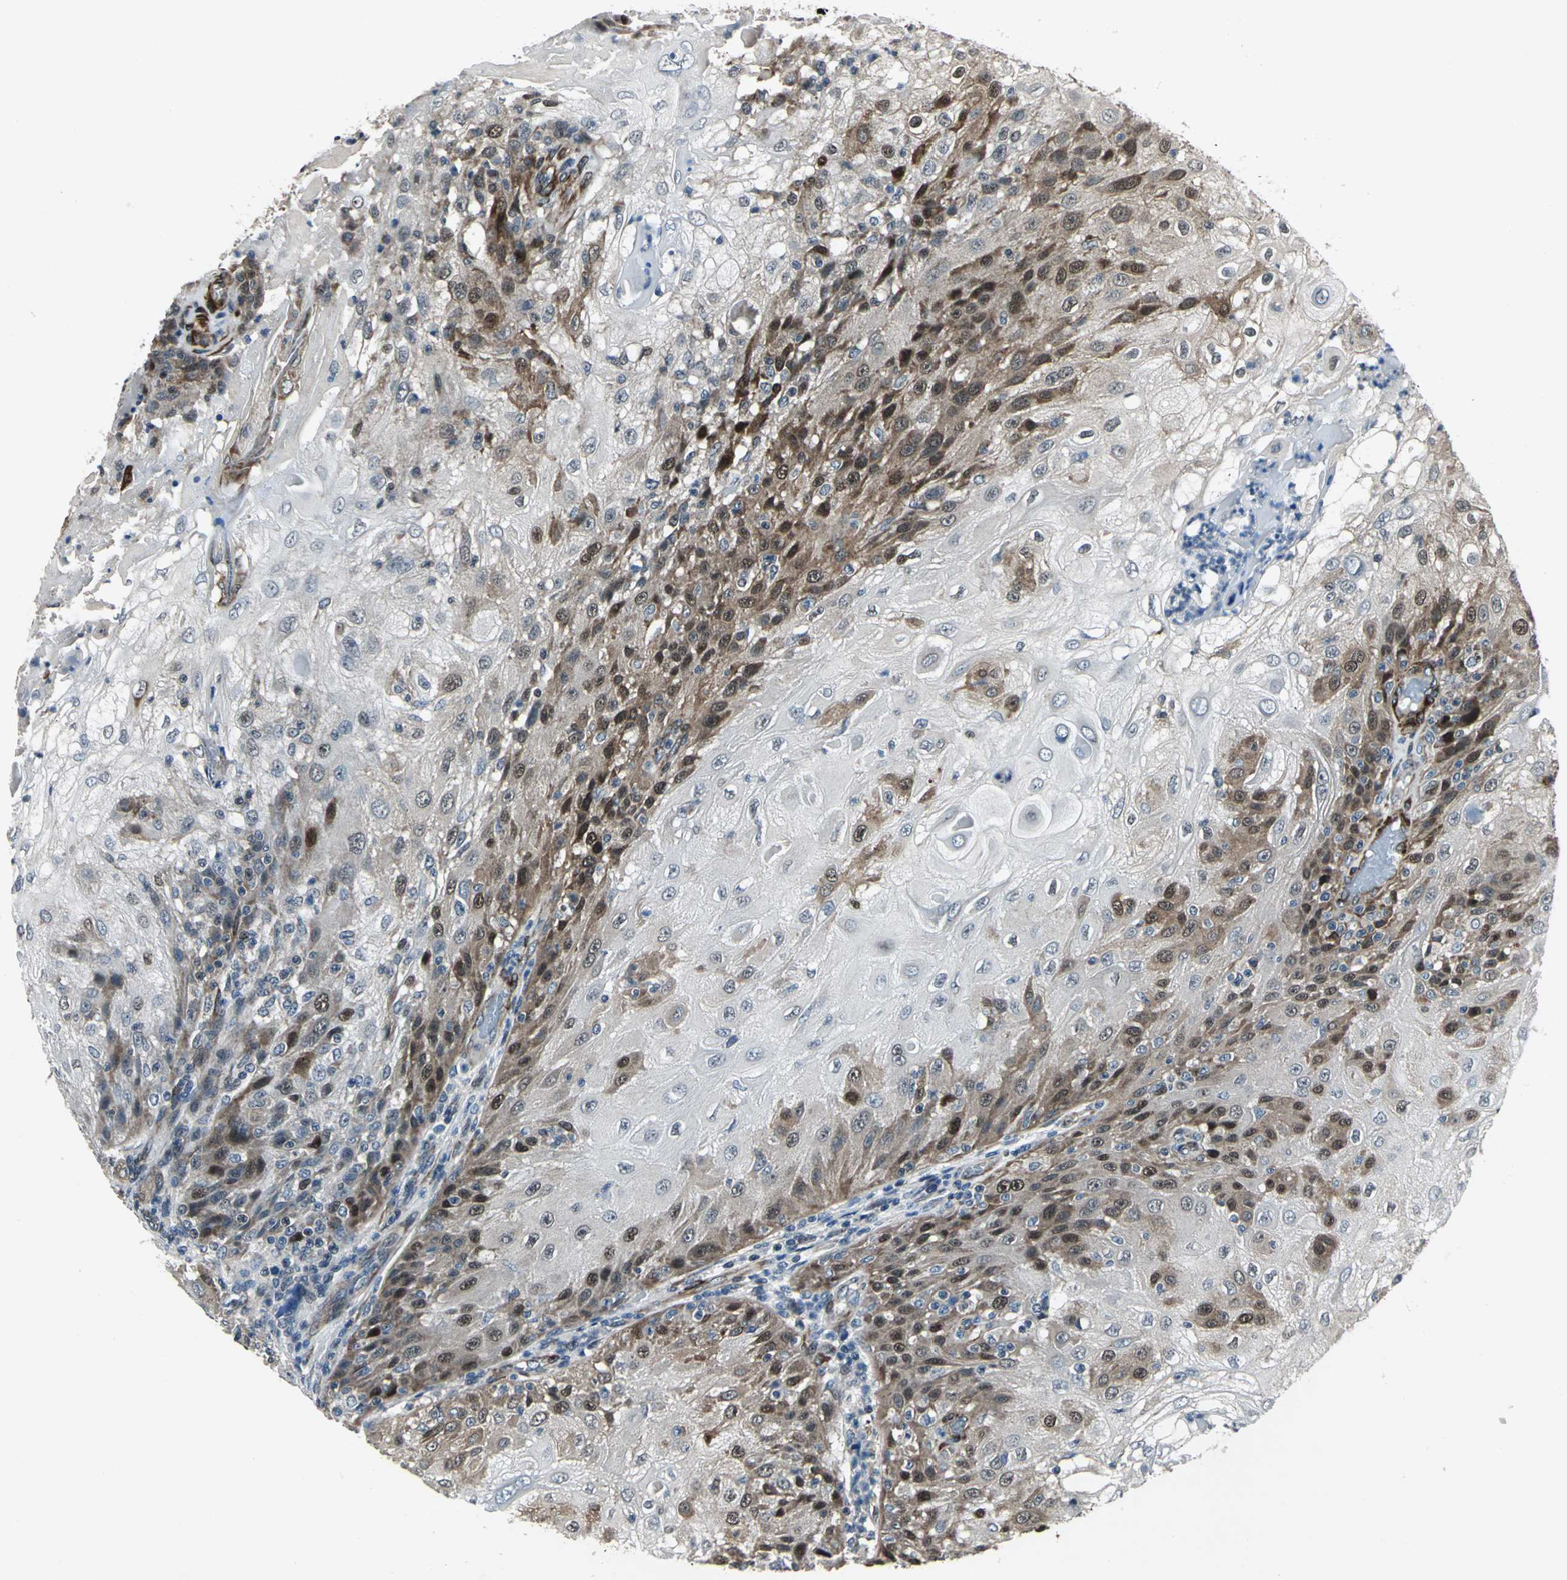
{"staining": {"intensity": "strong", "quantity": "25%-75%", "location": "cytoplasmic/membranous,nuclear"}, "tissue": "skin cancer", "cell_type": "Tumor cells", "image_type": "cancer", "snomed": [{"axis": "morphology", "description": "Normal tissue, NOS"}, {"axis": "morphology", "description": "Squamous cell carcinoma, NOS"}, {"axis": "topography", "description": "Skin"}], "caption": "Strong cytoplasmic/membranous and nuclear positivity for a protein is appreciated in about 25%-75% of tumor cells of skin squamous cell carcinoma using immunohistochemistry.", "gene": "EXD2", "patient": {"sex": "female", "age": 83}}